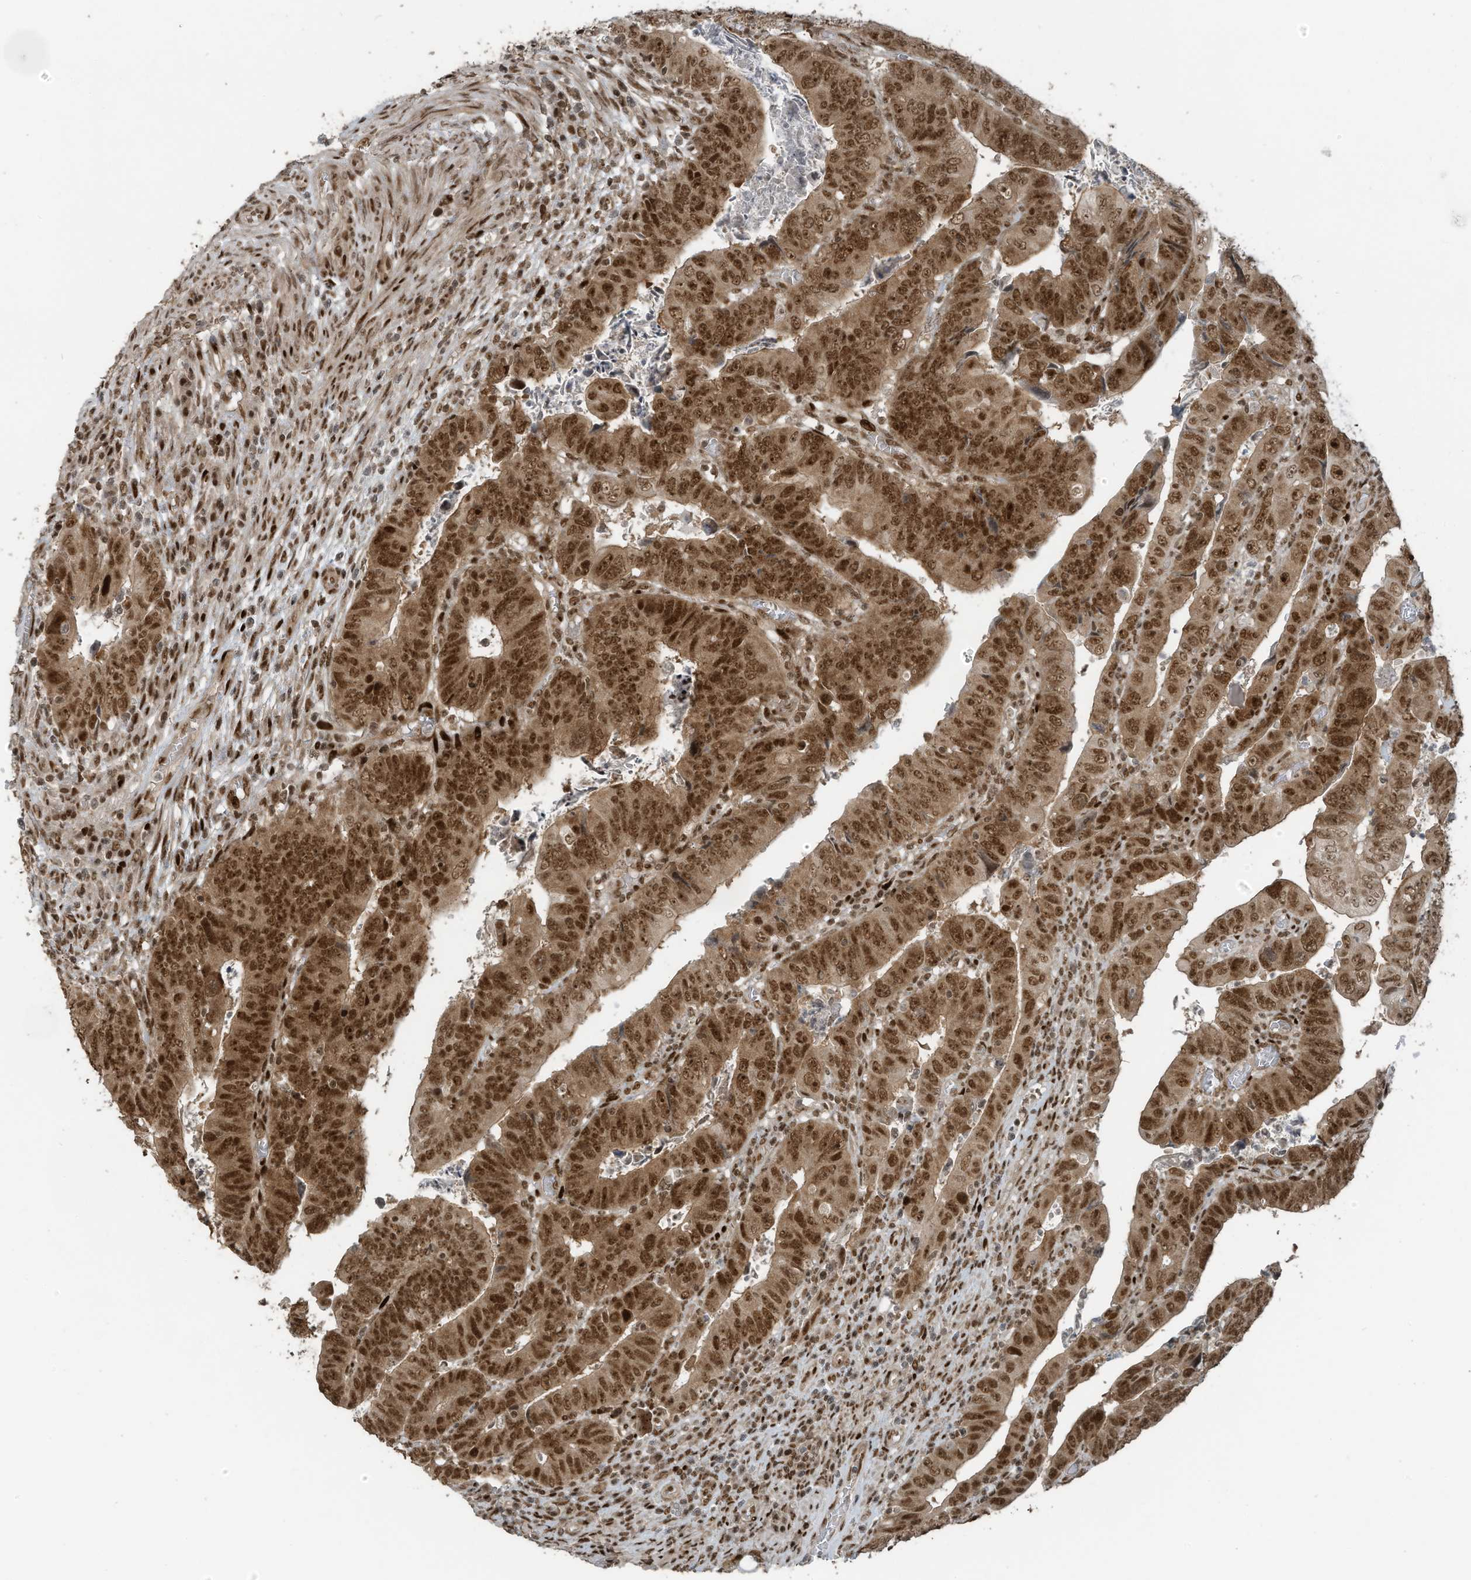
{"staining": {"intensity": "moderate", "quantity": ">75%", "location": "nuclear"}, "tissue": "colorectal cancer", "cell_type": "Tumor cells", "image_type": "cancer", "snomed": [{"axis": "morphology", "description": "Normal tissue, NOS"}, {"axis": "morphology", "description": "Adenocarcinoma, NOS"}, {"axis": "topography", "description": "Rectum"}], "caption": "A photomicrograph of human adenocarcinoma (colorectal) stained for a protein reveals moderate nuclear brown staining in tumor cells.", "gene": "PCNP", "patient": {"sex": "female", "age": 65}}